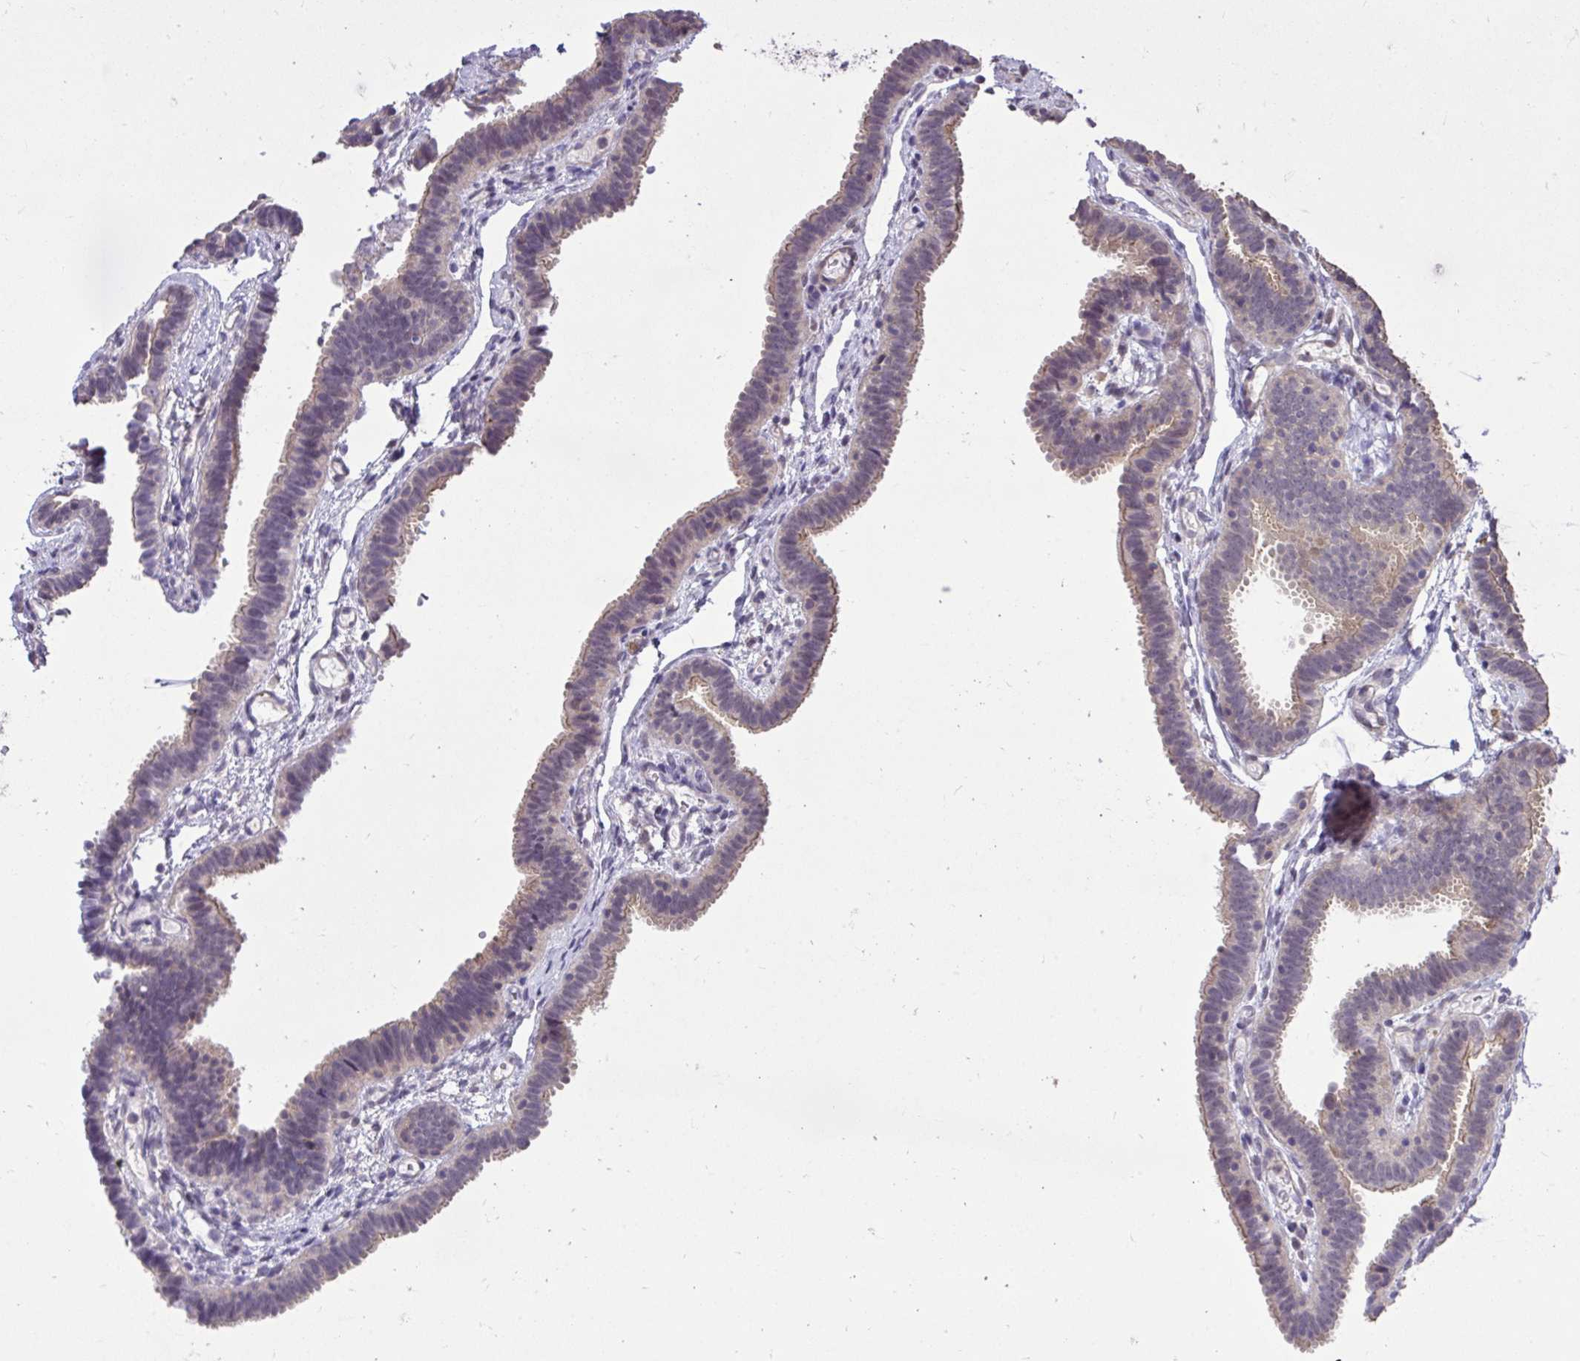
{"staining": {"intensity": "weak", "quantity": "25%-75%", "location": "cytoplasmic/membranous"}, "tissue": "fallopian tube", "cell_type": "Glandular cells", "image_type": "normal", "snomed": [{"axis": "morphology", "description": "Normal tissue, NOS"}, {"axis": "topography", "description": "Fallopian tube"}], "caption": "Immunohistochemistry of normal human fallopian tube shows low levels of weak cytoplasmic/membranous staining in approximately 25%-75% of glandular cells.", "gene": "IGFL2", "patient": {"sex": "female", "age": 37}}